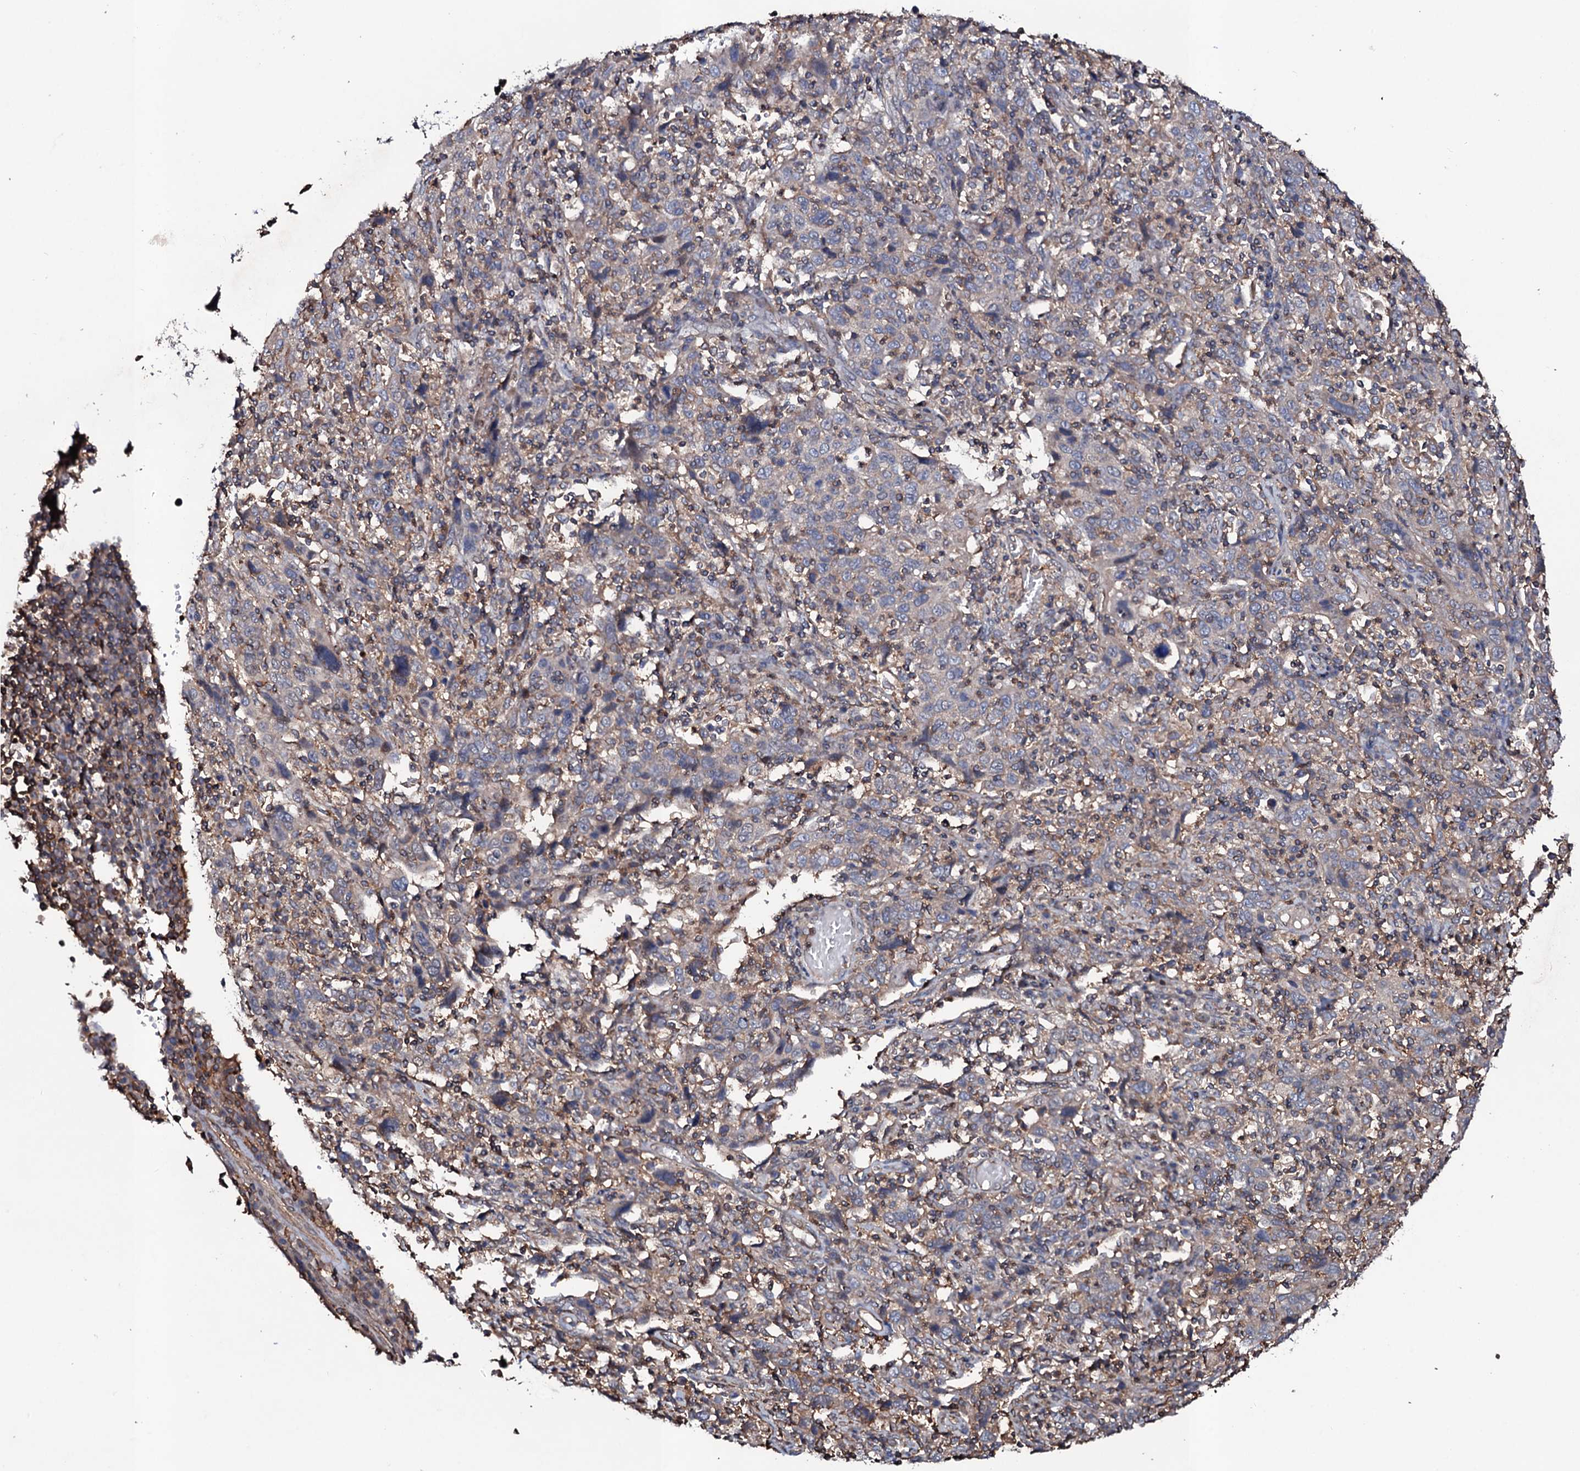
{"staining": {"intensity": "negative", "quantity": "none", "location": "none"}, "tissue": "cervical cancer", "cell_type": "Tumor cells", "image_type": "cancer", "snomed": [{"axis": "morphology", "description": "Squamous cell carcinoma, NOS"}, {"axis": "topography", "description": "Cervix"}], "caption": "Tumor cells are negative for protein expression in human cervical cancer.", "gene": "COG6", "patient": {"sex": "female", "age": 46}}